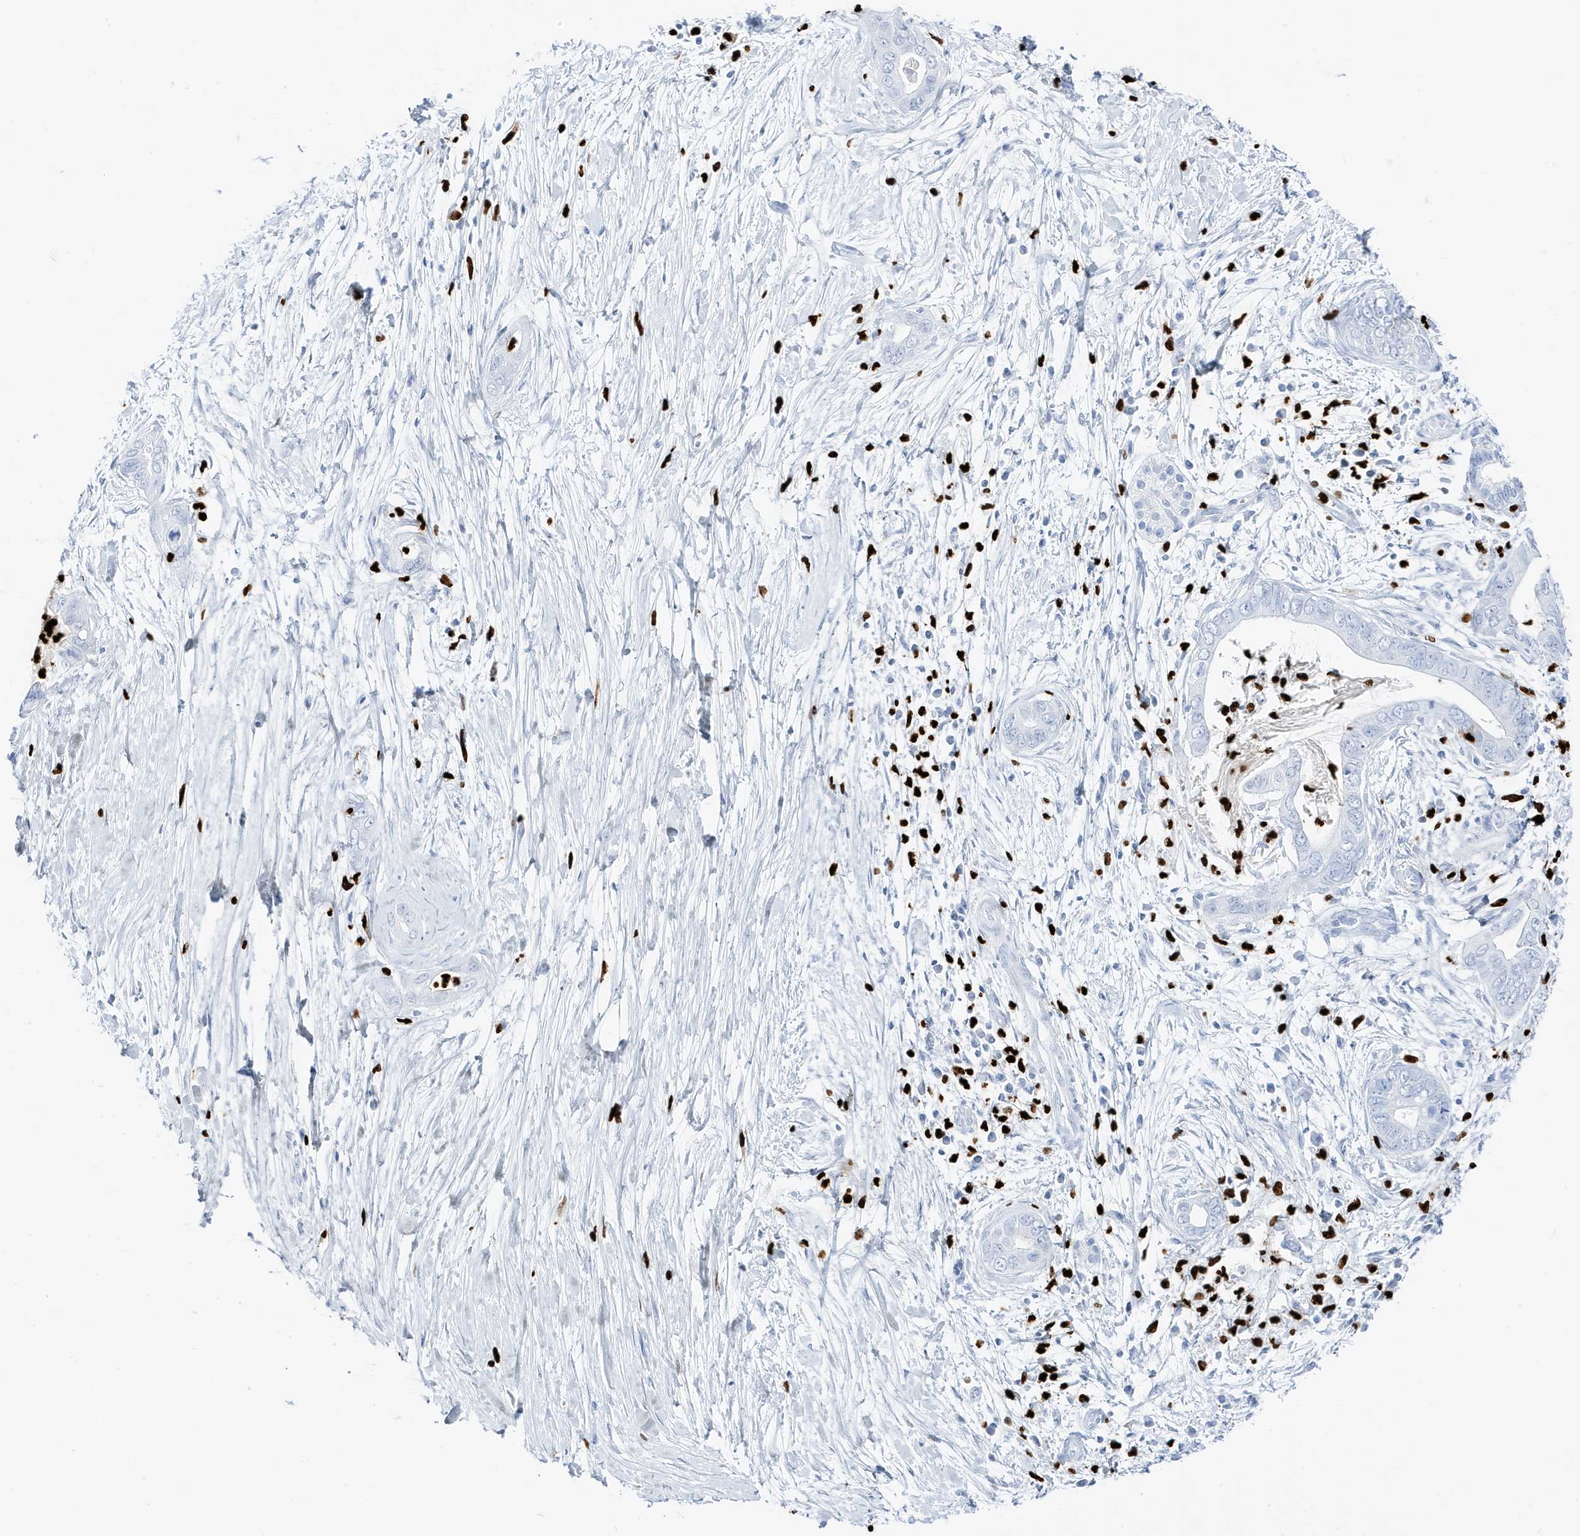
{"staining": {"intensity": "negative", "quantity": "none", "location": "none"}, "tissue": "pancreatic cancer", "cell_type": "Tumor cells", "image_type": "cancer", "snomed": [{"axis": "morphology", "description": "Adenocarcinoma, NOS"}, {"axis": "topography", "description": "Pancreas"}], "caption": "This histopathology image is of pancreatic cancer stained with IHC to label a protein in brown with the nuclei are counter-stained blue. There is no expression in tumor cells. Brightfield microscopy of immunohistochemistry stained with DAB (3,3'-diaminobenzidine) (brown) and hematoxylin (blue), captured at high magnification.", "gene": "MNDA", "patient": {"sex": "male", "age": 75}}